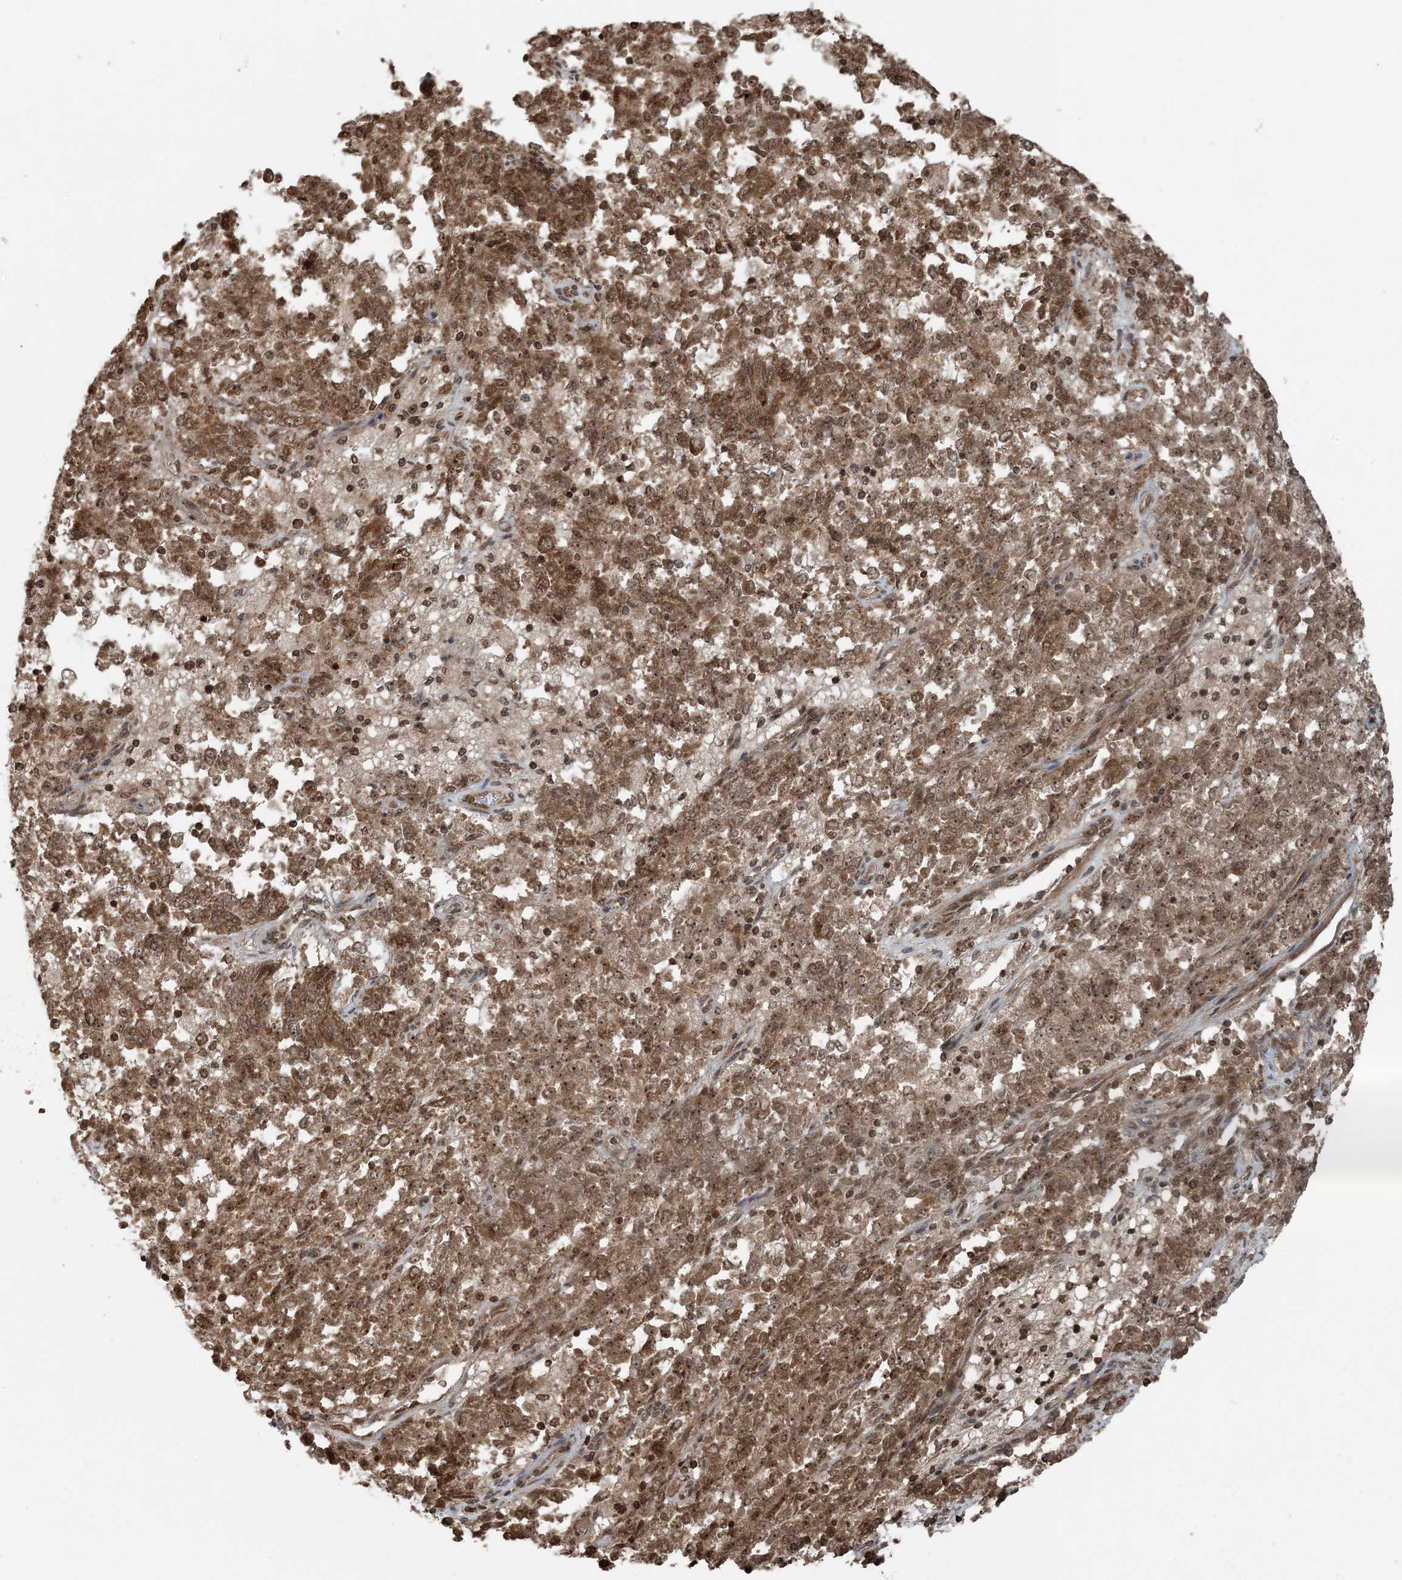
{"staining": {"intensity": "moderate", "quantity": ">75%", "location": "cytoplasmic/membranous,nuclear"}, "tissue": "endometrial cancer", "cell_type": "Tumor cells", "image_type": "cancer", "snomed": [{"axis": "morphology", "description": "Adenocarcinoma, NOS"}, {"axis": "topography", "description": "Endometrium"}], "caption": "The immunohistochemical stain shows moderate cytoplasmic/membranous and nuclear positivity in tumor cells of endometrial cancer (adenocarcinoma) tissue.", "gene": "ZFAND2B", "patient": {"sex": "female", "age": 80}}